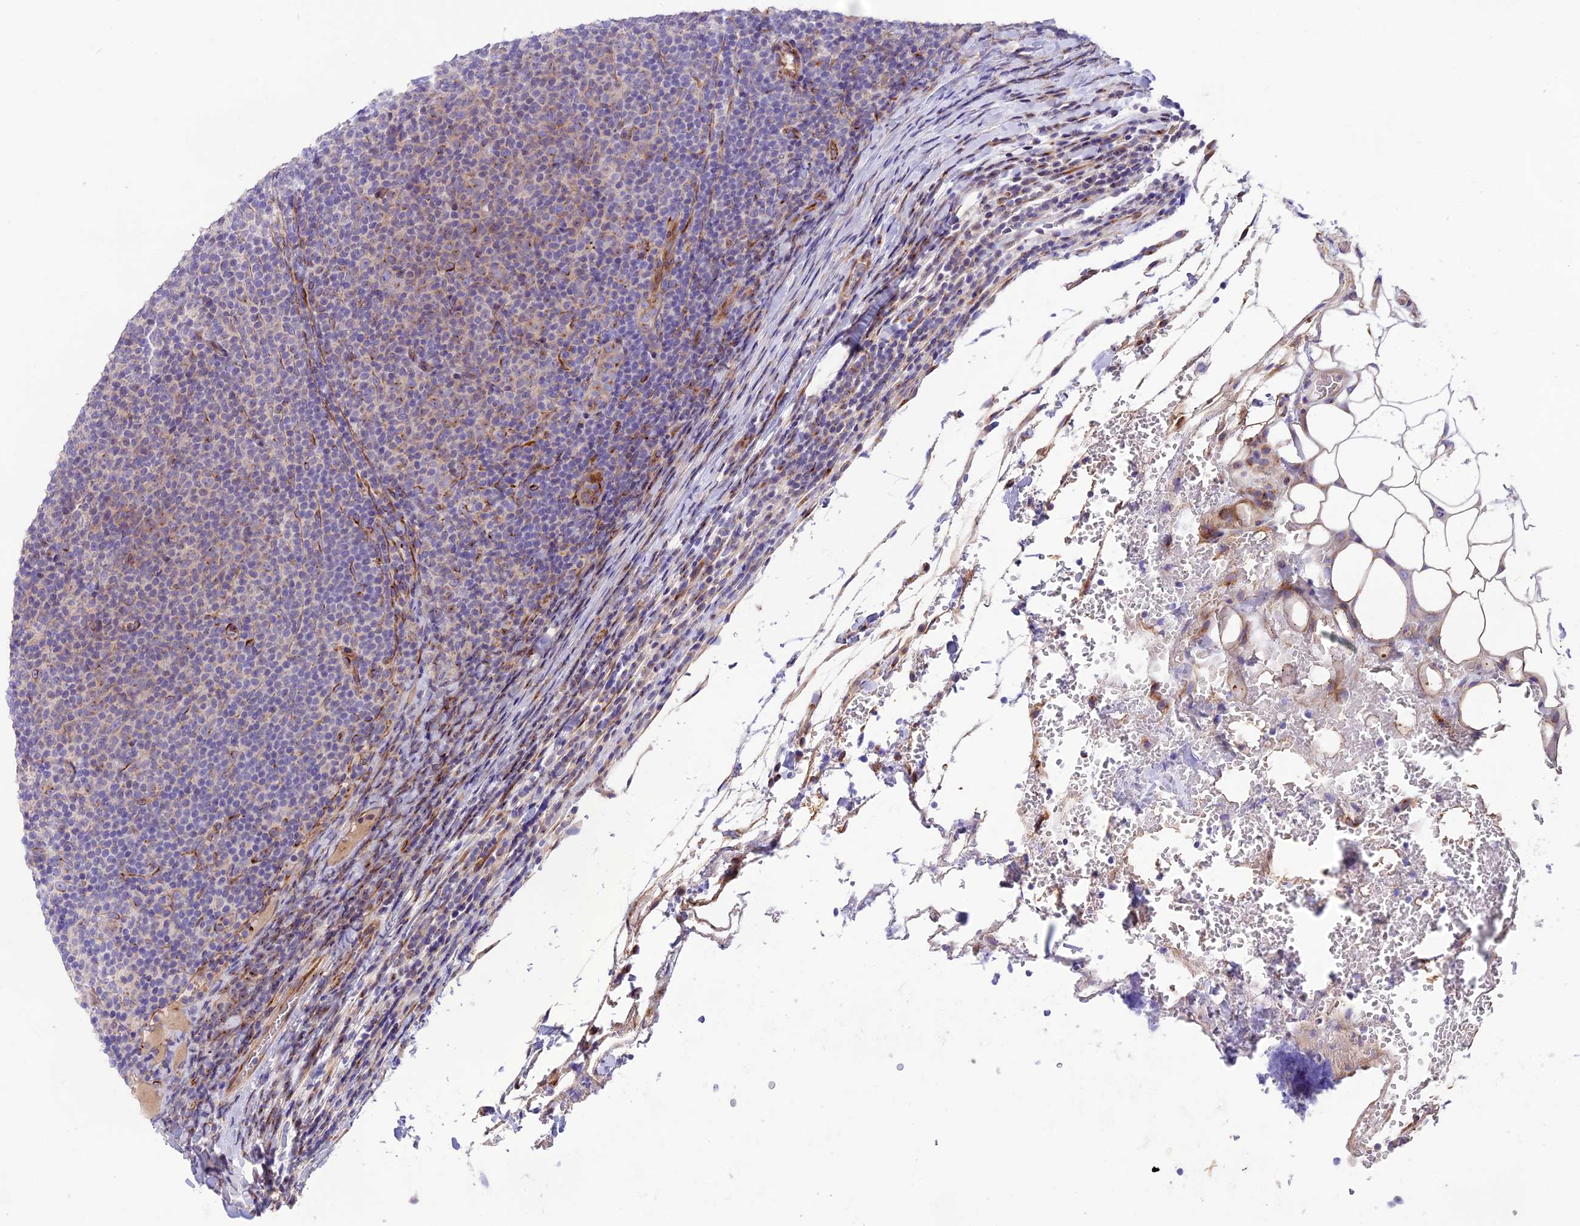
{"staining": {"intensity": "weak", "quantity": "<25%", "location": "cytoplasmic/membranous"}, "tissue": "lymphoma", "cell_type": "Tumor cells", "image_type": "cancer", "snomed": [{"axis": "morphology", "description": "Malignant lymphoma, non-Hodgkin's type, Low grade"}, {"axis": "topography", "description": "Lymph node"}], "caption": "IHC micrograph of neoplastic tissue: human lymphoma stained with DAB (3,3'-diaminobenzidine) demonstrates no significant protein staining in tumor cells.", "gene": "CD99L2", "patient": {"sex": "male", "age": 66}}